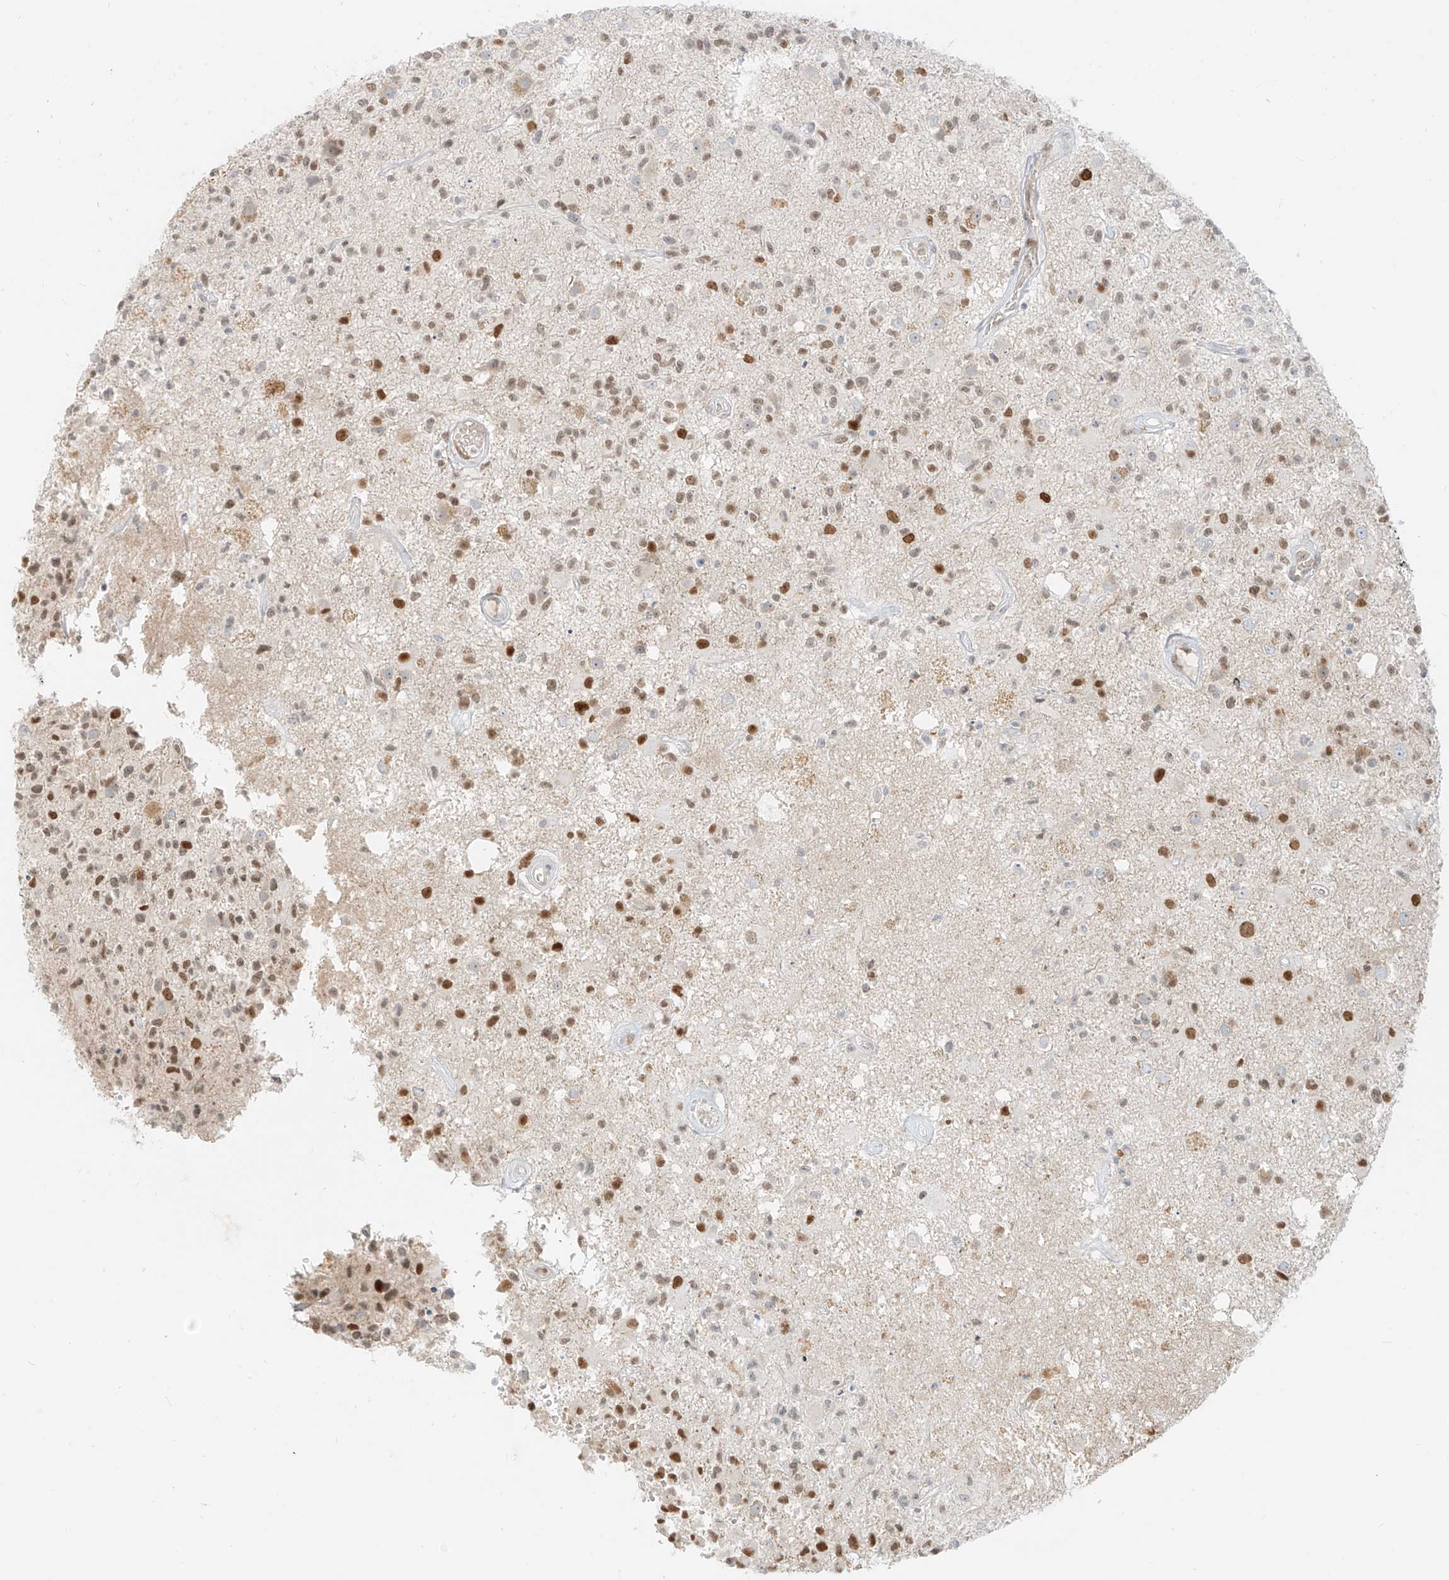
{"staining": {"intensity": "moderate", "quantity": ">75%", "location": "nuclear"}, "tissue": "glioma", "cell_type": "Tumor cells", "image_type": "cancer", "snomed": [{"axis": "morphology", "description": "Glioma, malignant, High grade"}, {"axis": "morphology", "description": "Glioblastoma, NOS"}, {"axis": "topography", "description": "Brain"}], "caption": "Glioma stained for a protein reveals moderate nuclear positivity in tumor cells.", "gene": "ZNF774", "patient": {"sex": "male", "age": 60}}